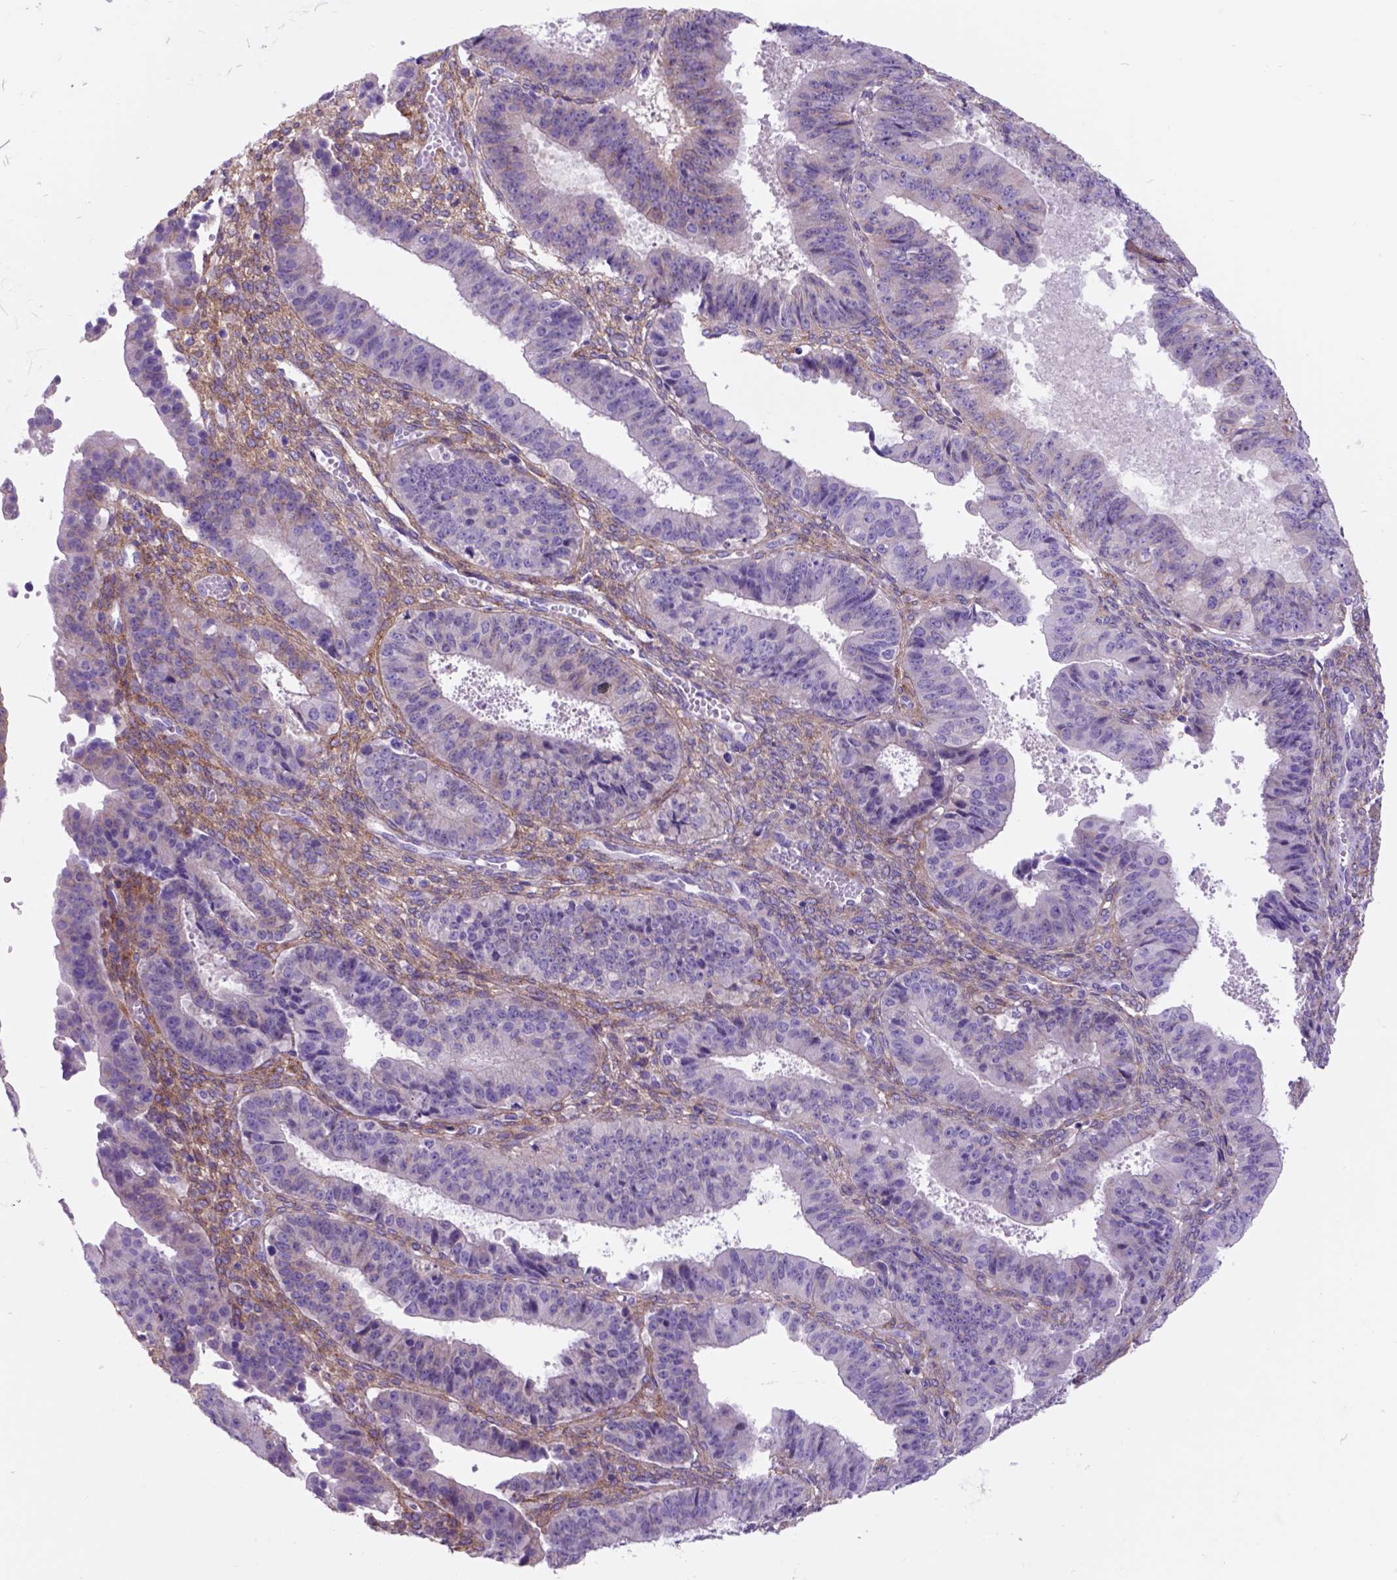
{"staining": {"intensity": "negative", "quantity": "none", "location": "none"}, "tissue": "ovarian cancer", "cell_type": "Tumor cells", "image_type": "cancer", "snomed": [{"axis": "morphology", "description": "Carcinoma, endometroid"}, {"axis": "topography", "description": "Ovary"}], "caption": "Tumor cells show no significant protein positivity in ovarian endometroid carcinoma. (DAB immunohistochemistry (IHC), high magnification).", "gene": "EGFR", "patient": {"sex": "female", "age": 42}}